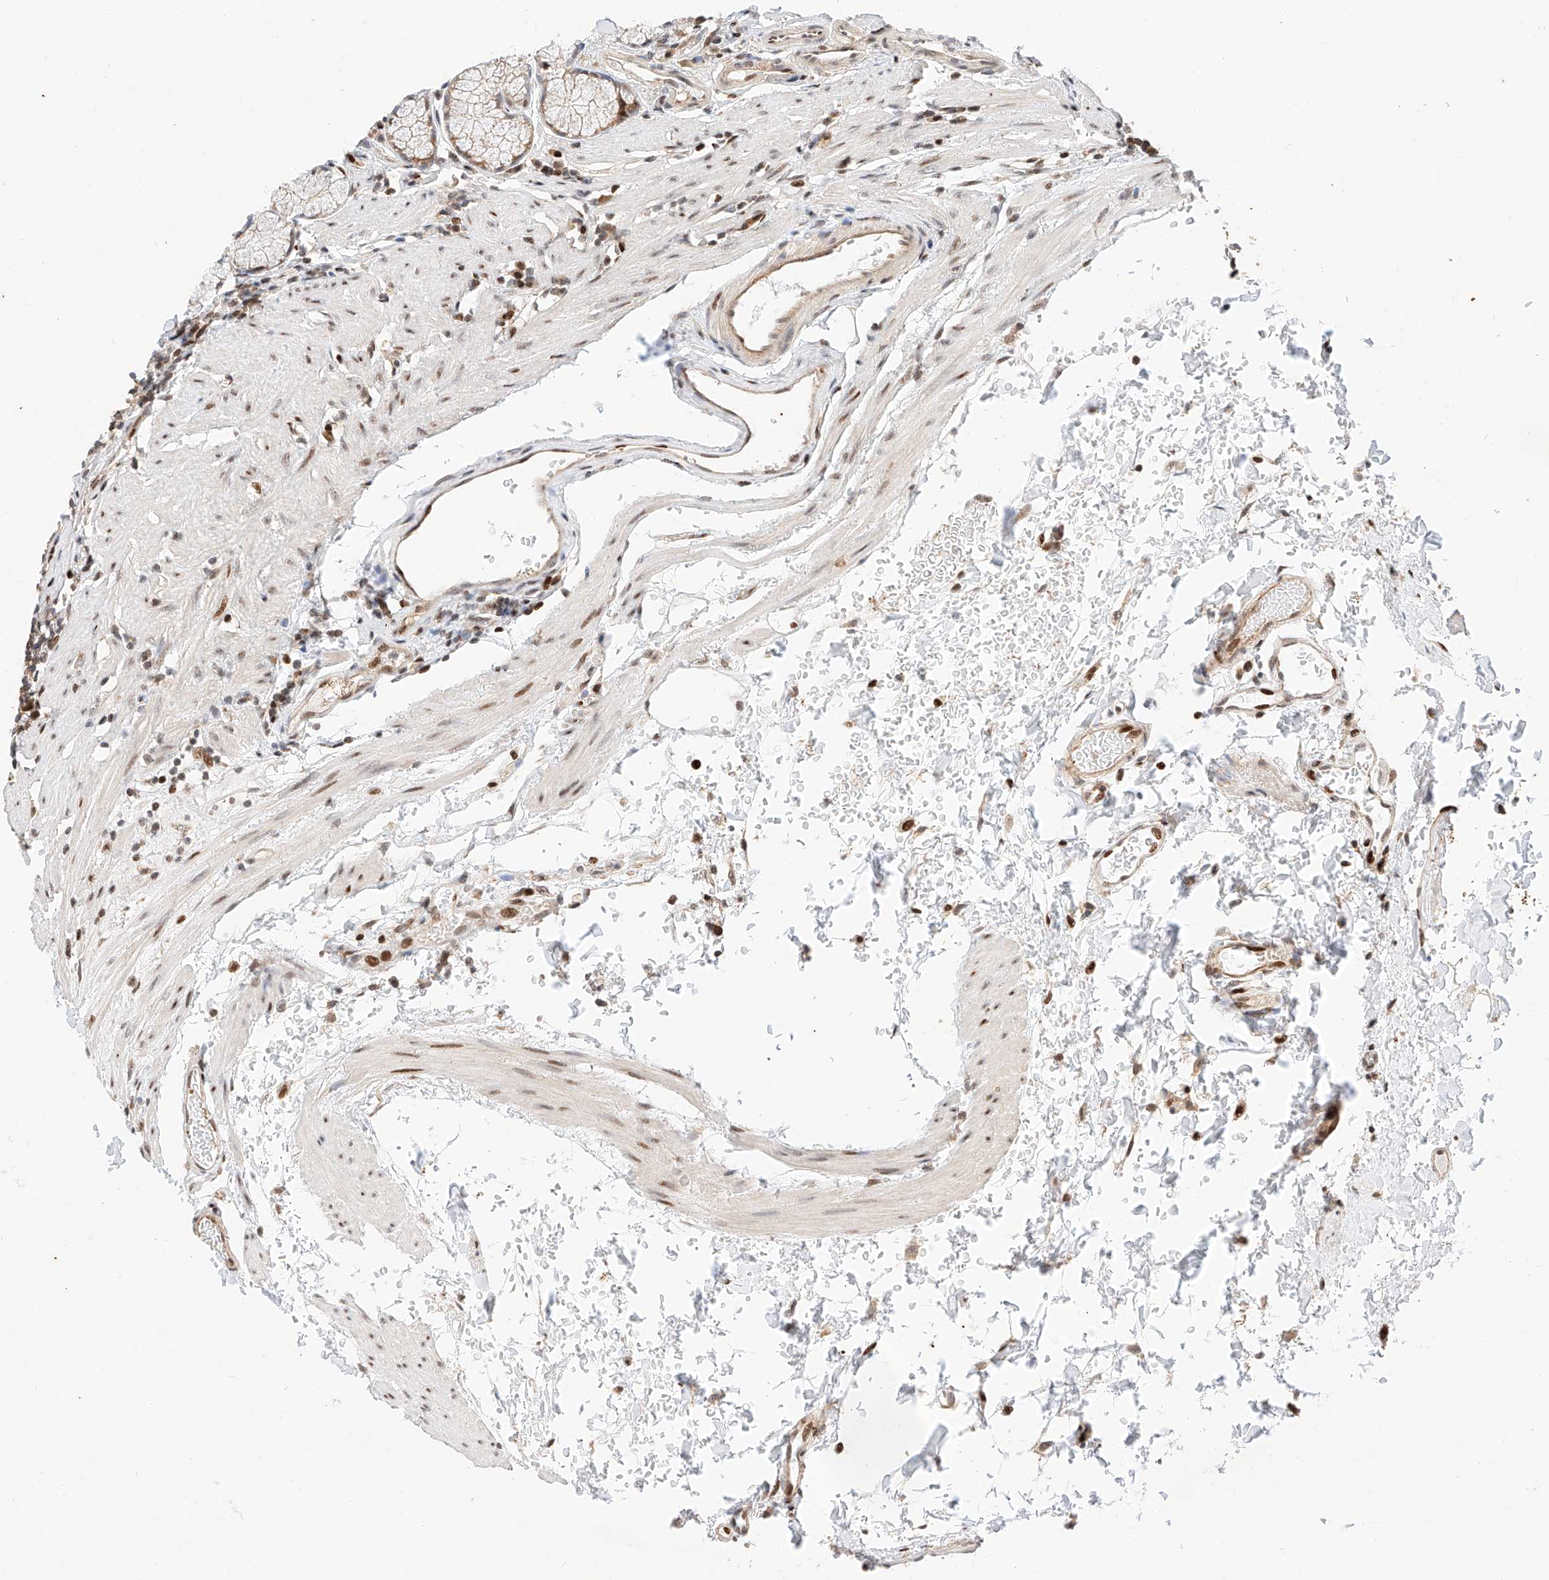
{"staining": {"intensity": "moderate", "quantity": "<25%", "location": "cytoplasmic/membranous,nuclear"}, "tissue": "stomach", "cell_type": "Glandular cells", "image_type": "normal", "snomed": [{"axis": "morphology", "description": "Normal tissue, NOS"}, {"axis": "topography", "description": "Stomach"}], "caption": "Immunohistochemical staining of unremarkable stomach demonstrates moderate cytoplasmic/membranous,nuclear protein staining in approximately <25% of glandular cells.", "gene": "HDAC9", "patient": {"sex": "male", "age": 55}}